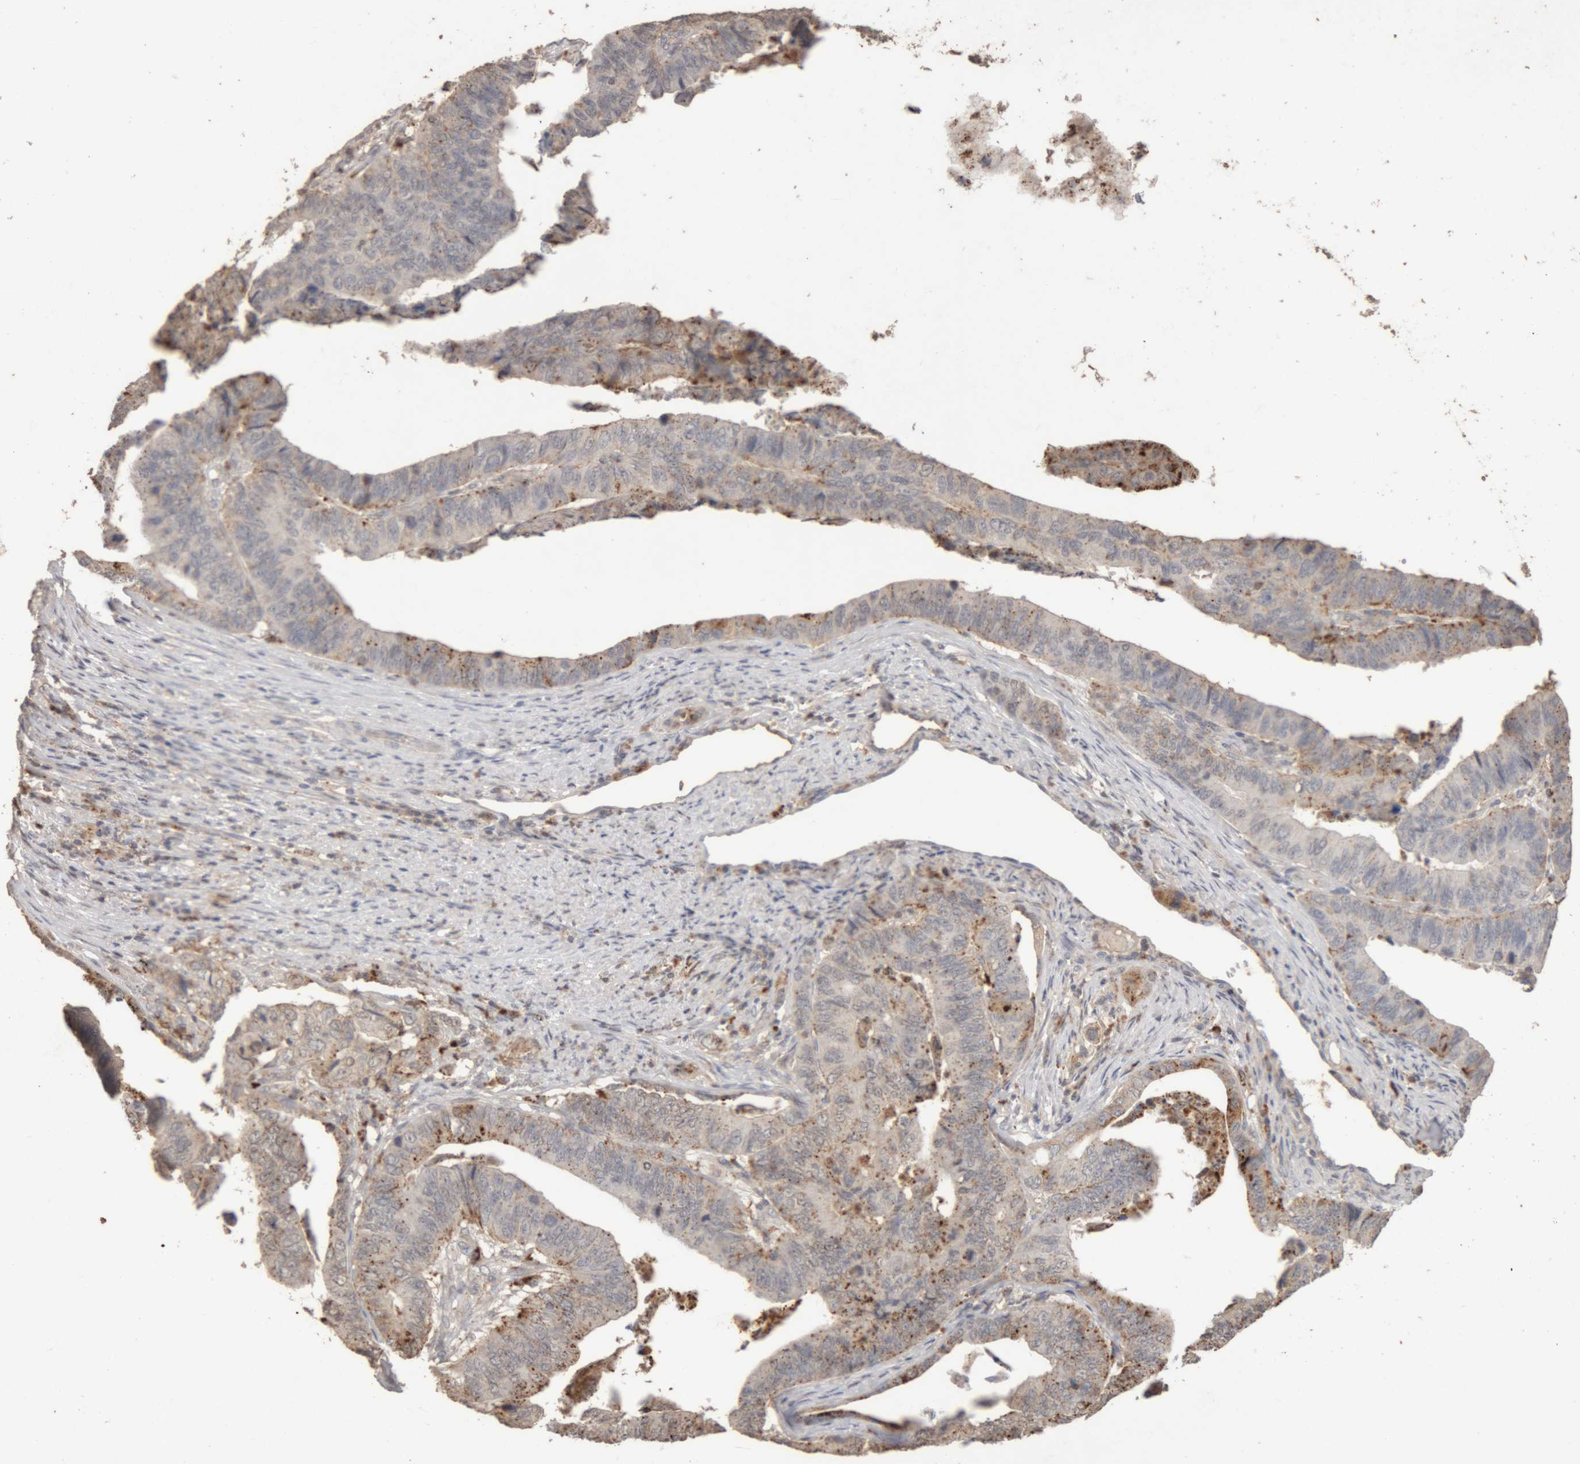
{"staining": {"intensity": "moderate", "quantity": "25%-75%", "location": "cytoplasmic/membranous"}, "tissue": "stomach cancer", "cell_type": "Tumor cells", "image_type": "cancer", "snomed": [{"axis": "morphology", "description": "Adenocarcinoma, NOS"}, {"axis": "topography", "description": "Stomach, lower"}], "caption": "Tumor cells display medium levels of moderate cytoplasmic/membranous expression in about 25%-75% of cells in human stomach cancer. (Brightfield microscopy of DAB IHC at high magnification).", "gene": "ARSA", "patient": {"sex": "male", "age": 77}}